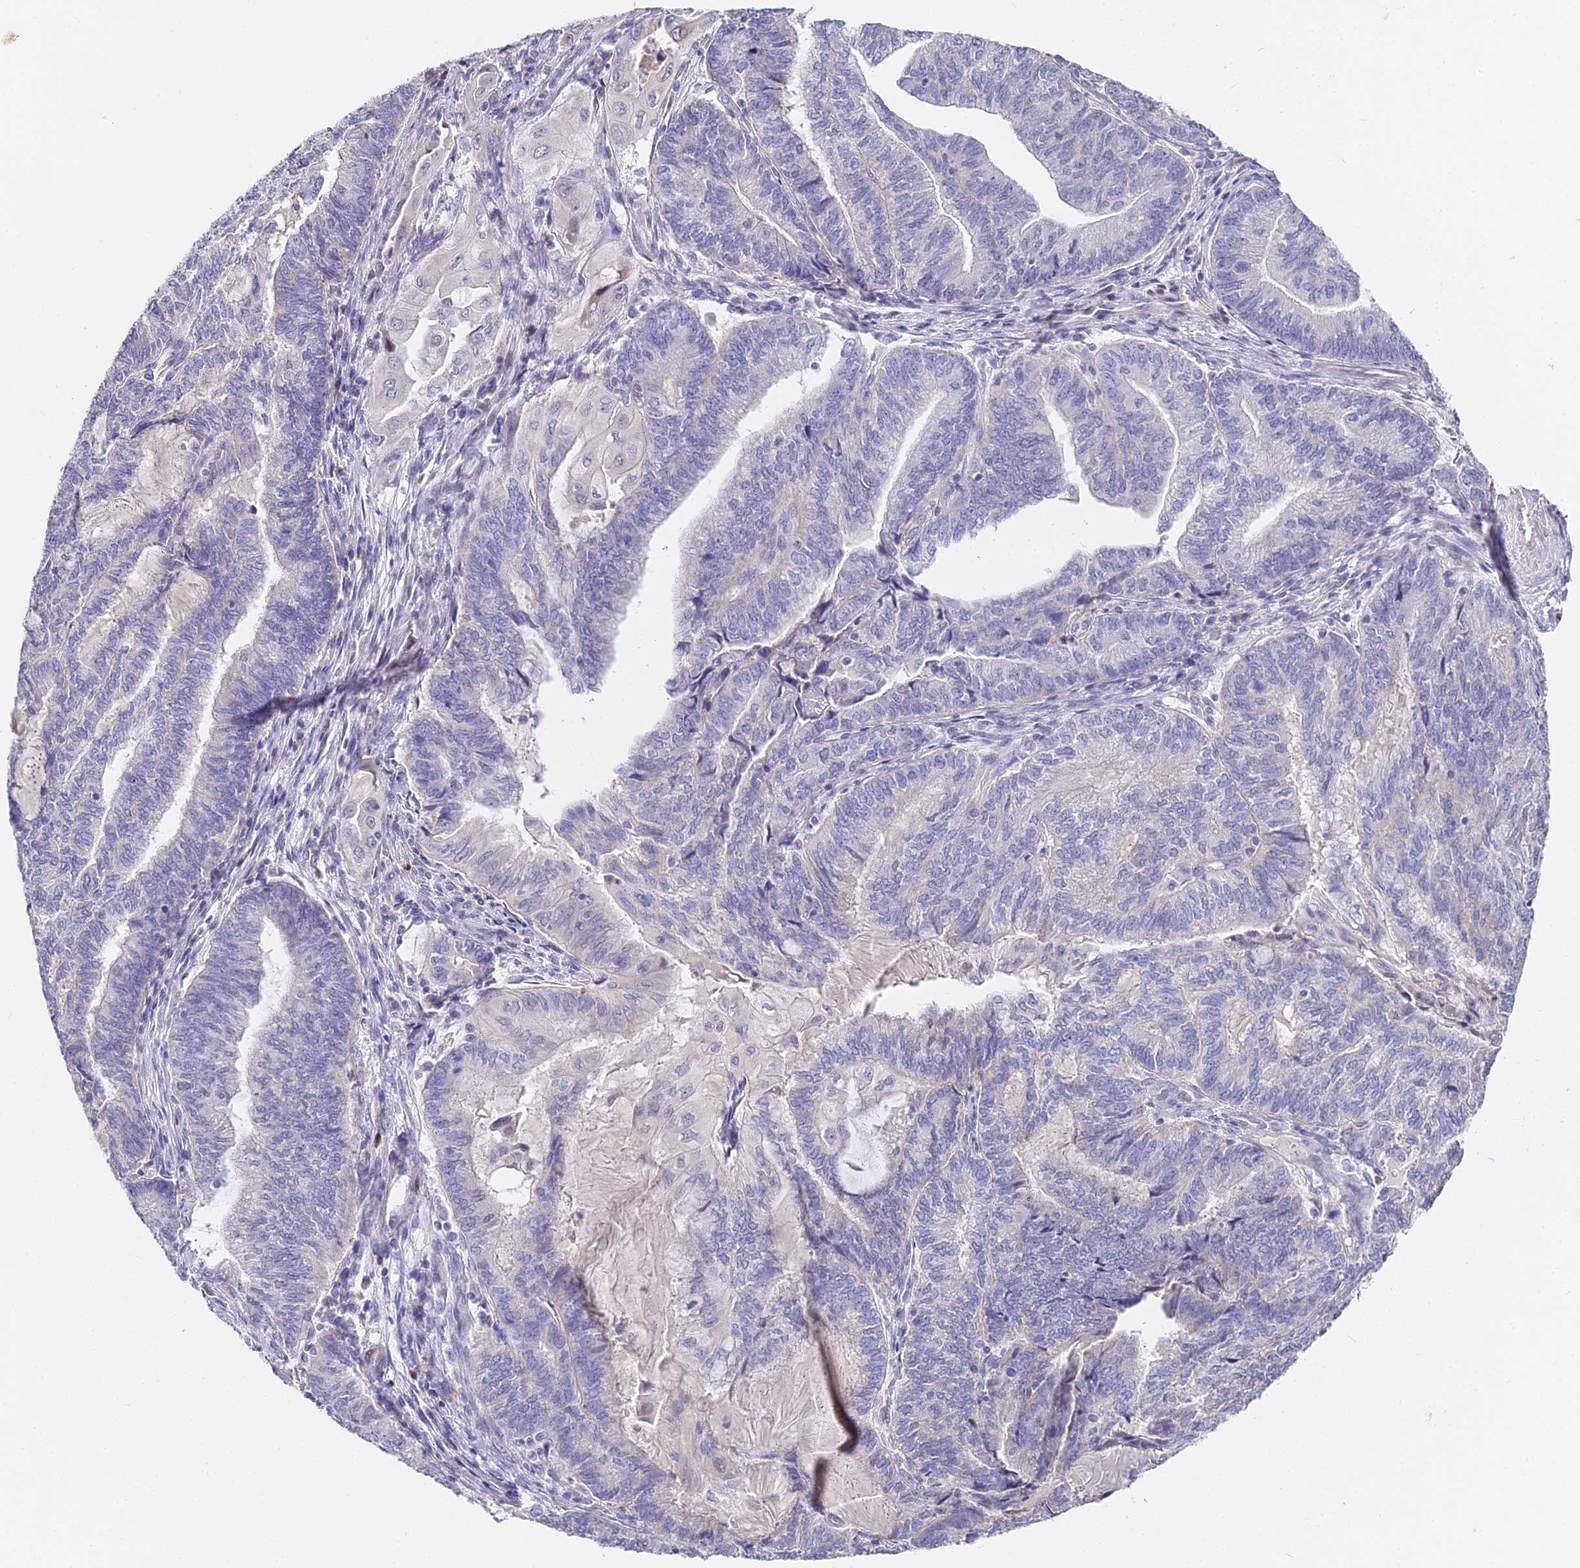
{"staining": {"intensity": "negative", "quantity": "none", "location": "none"}, "tissue": "endometrial cancer", "cell_type": "Tumor cells", "image_type": "cancer", "snomed": [{"axis": "morphology", "description": "Adenocarcinoma, NOS"}, {"axis": "topography", "description": "Uterus"}, {"axis": "topography", "description": "Endometrium"}], "caption": "Immunohistochemistry (IHC) histopathology image of endometrial adenocarcinoma stained for a protein (brown), which exhibits no positivity in tumor cells. (Brightfield microscopy of DAB immunohistochemistry at high magnification).", "gene": "SERP1", "patient": {"sex": "female", "age": 70}}